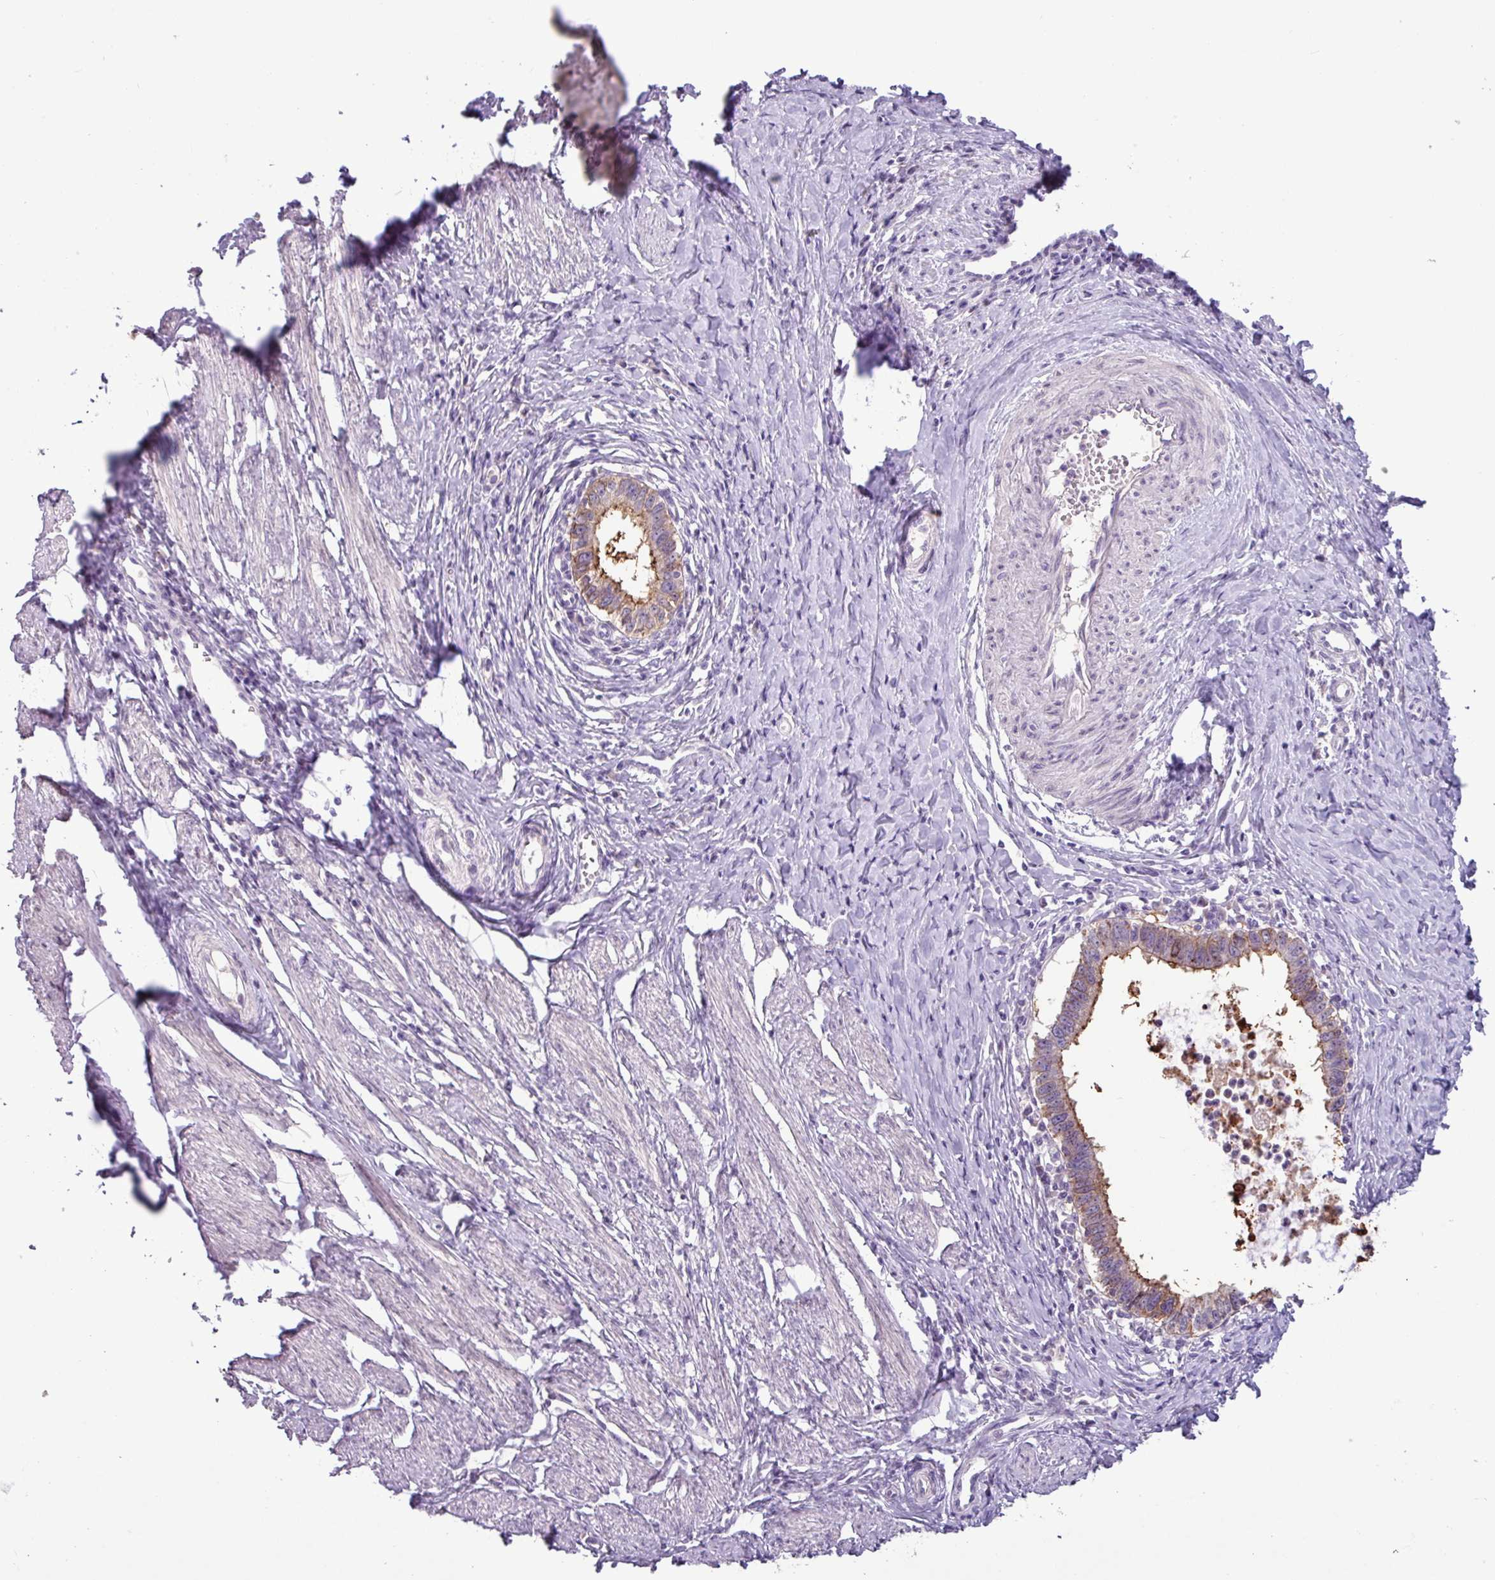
{"staining": {"intensity": "moderate", "quantity": ">75%", "location": "cytoplasmic/membranous"}, "tissue": "cervical cancer", "cell_type": "Tumor cells", "image_type": "cancer", "snomed": [{"axis": "morphology", "description": "Adenocarcinoma, NOS"}, {"axis": "topography", "description": "Cervix"}], "caption": "An image of cervical cancer (adenocarcinoma) stained for a protein demonstrates moderate cytoplasmic/membranous brown staining in tumor cells.", "gene": "PNLDC1", "patient": {"sex": "female", "age": 36}}